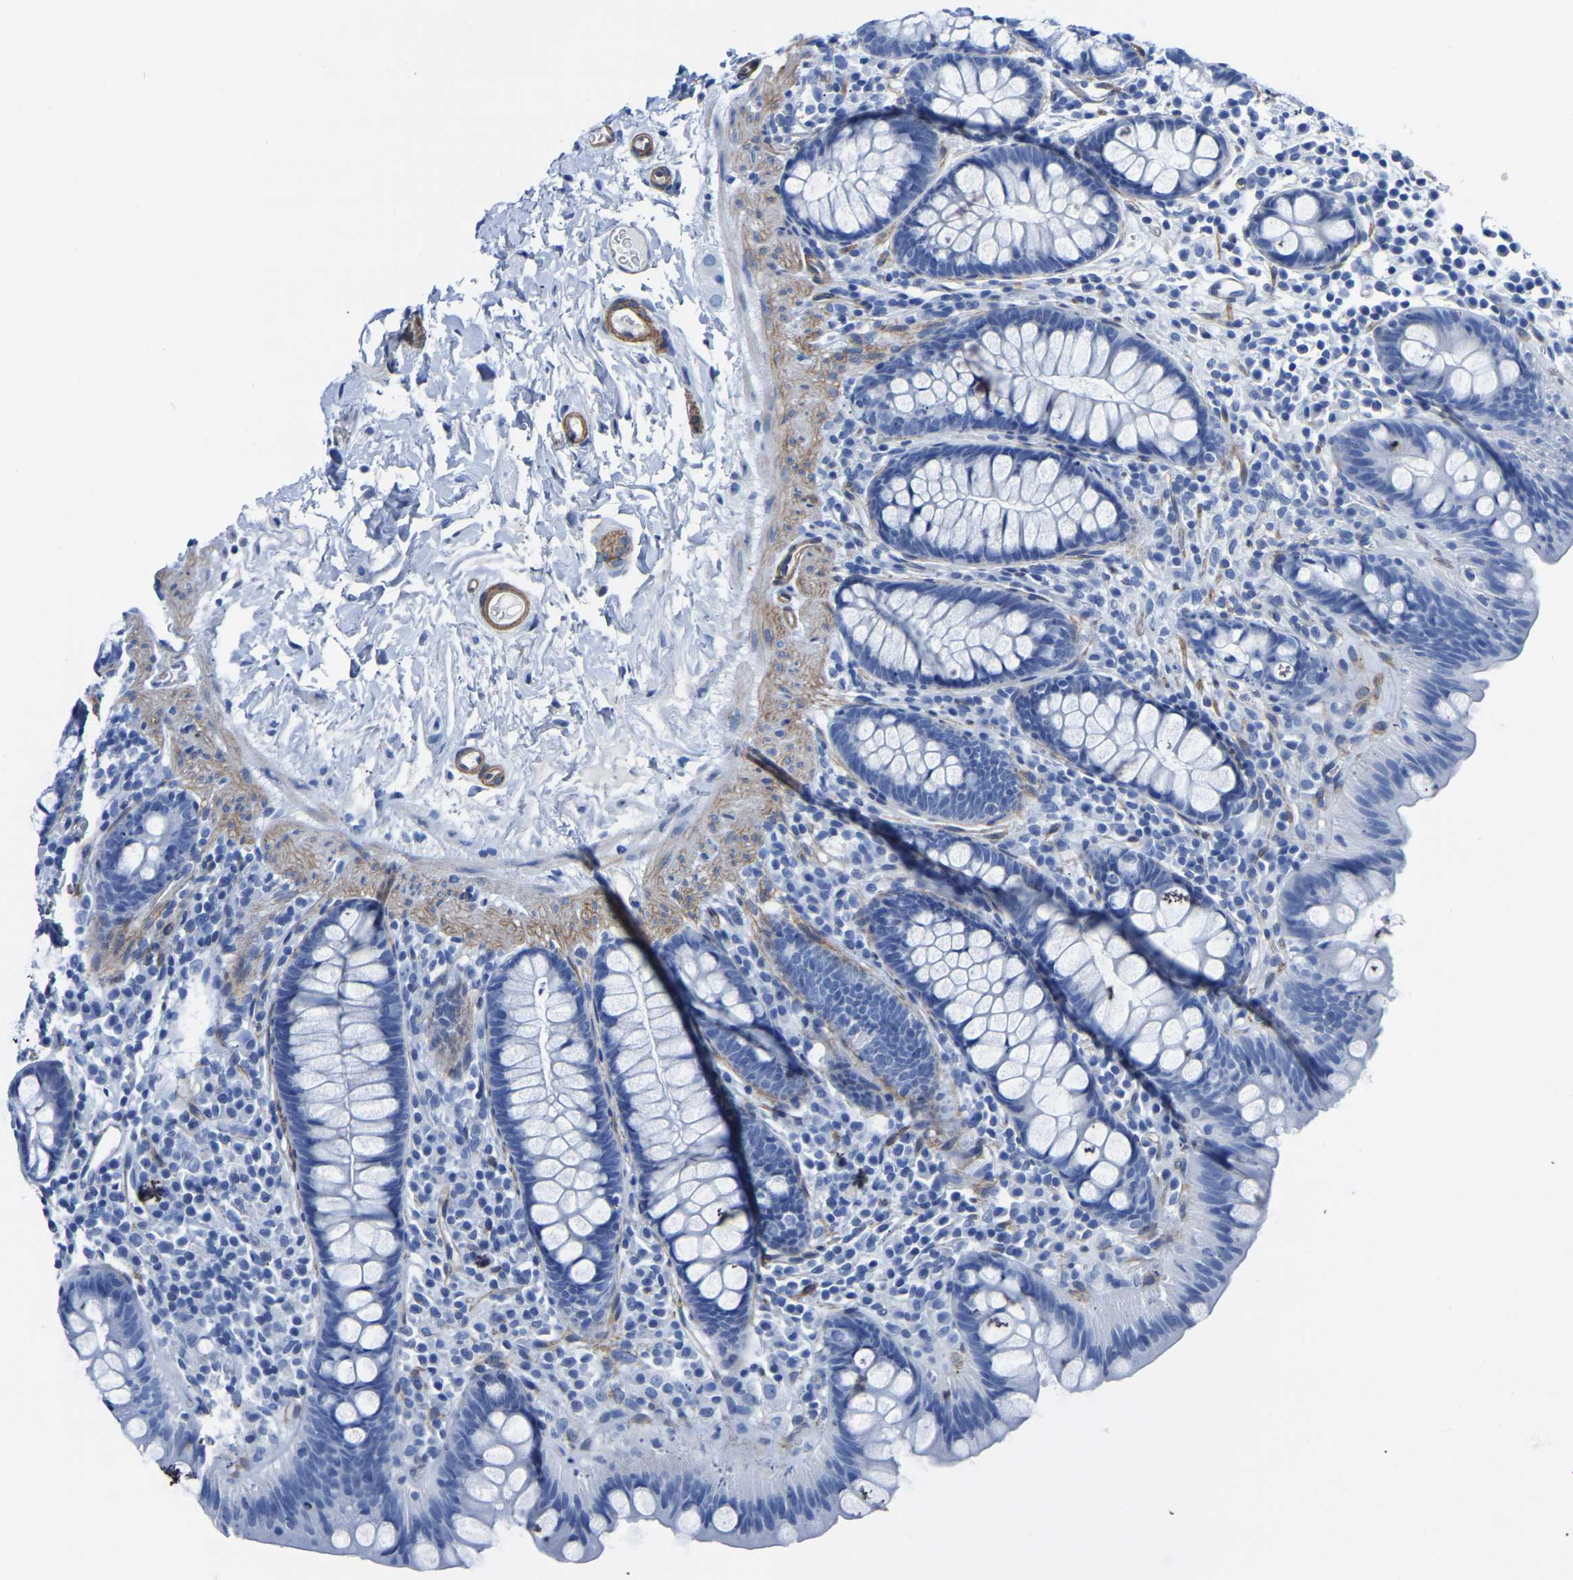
{"staining": {"intensity": "weak", "quantity": ">75%", "location": "cytoplasmic/membranous"}, "tissue": "colon", "cell_type": "Endothelial cells", "image_type": "normal", "snomed": [{"axis": "morphology", "description": "Normal tissue, NOS"}, {"axis": "topography", "description": "Colon"}], "caption": "High-power microscopy captured an immunohistochemistry (IHC) image of normal colon, revealing weak cytoplasmic/membranous staining in approximately >75% of endothelial cells.", "gene": "SLC45A3", "patient": {"sex": "female", "age": 80}}